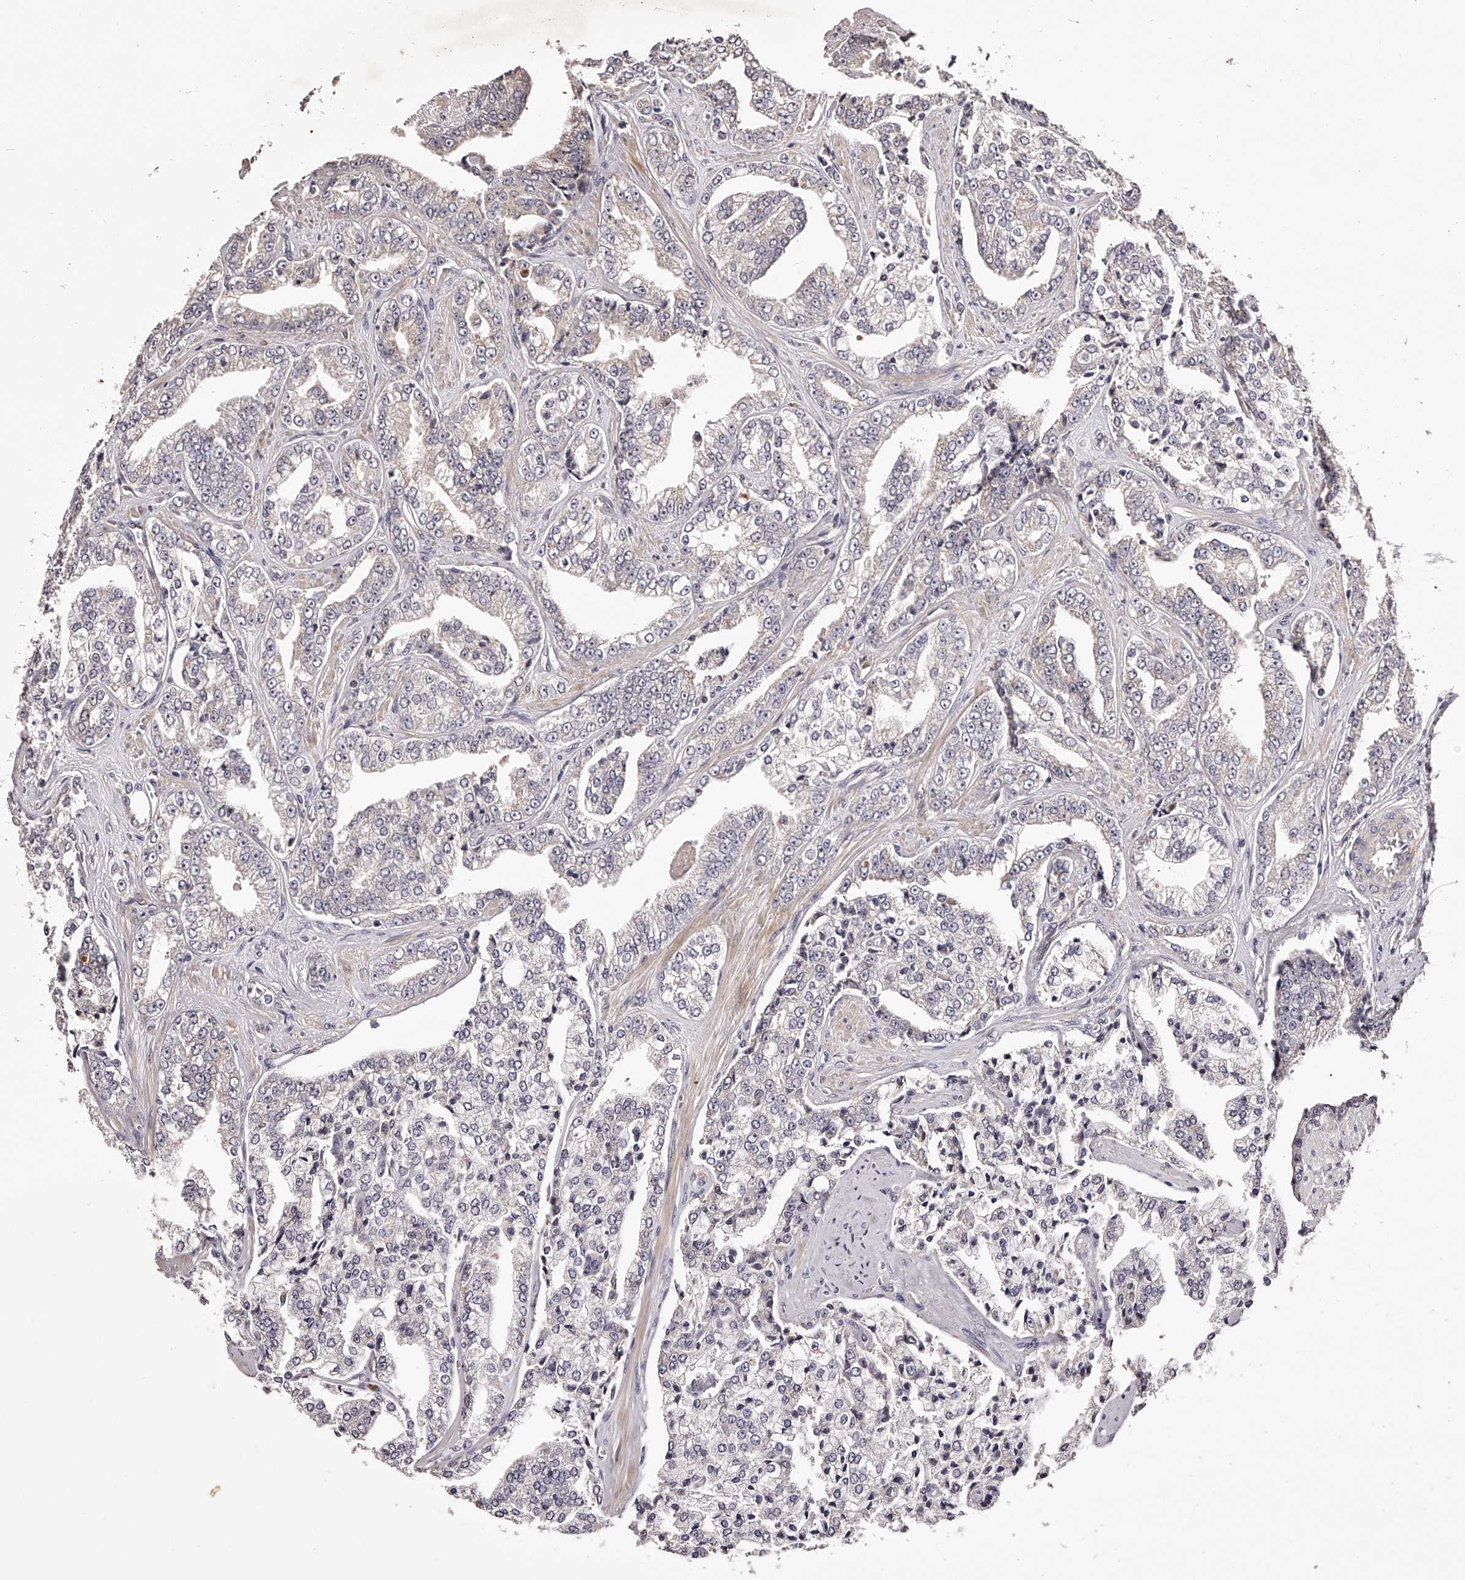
{"staining": {"intensity": "negative", "quantity": "none", "location": "none"}, "tissue": "prostate cancer", "cell_type": "Tumor cells", "image_type": "cancer", "snomed": [{"axis": "morphology", "description": "Adenocarcinoma, High grade"}, {"axis": "topography", "description": "Prostate"}], "caption": "This is a image of IHC staining of adenocarcinoma (high-grade) (prostate), which shows no expression in tumor cells.", "gene": "ODF2L", "patient": {"sex": "male", "age": 71}}